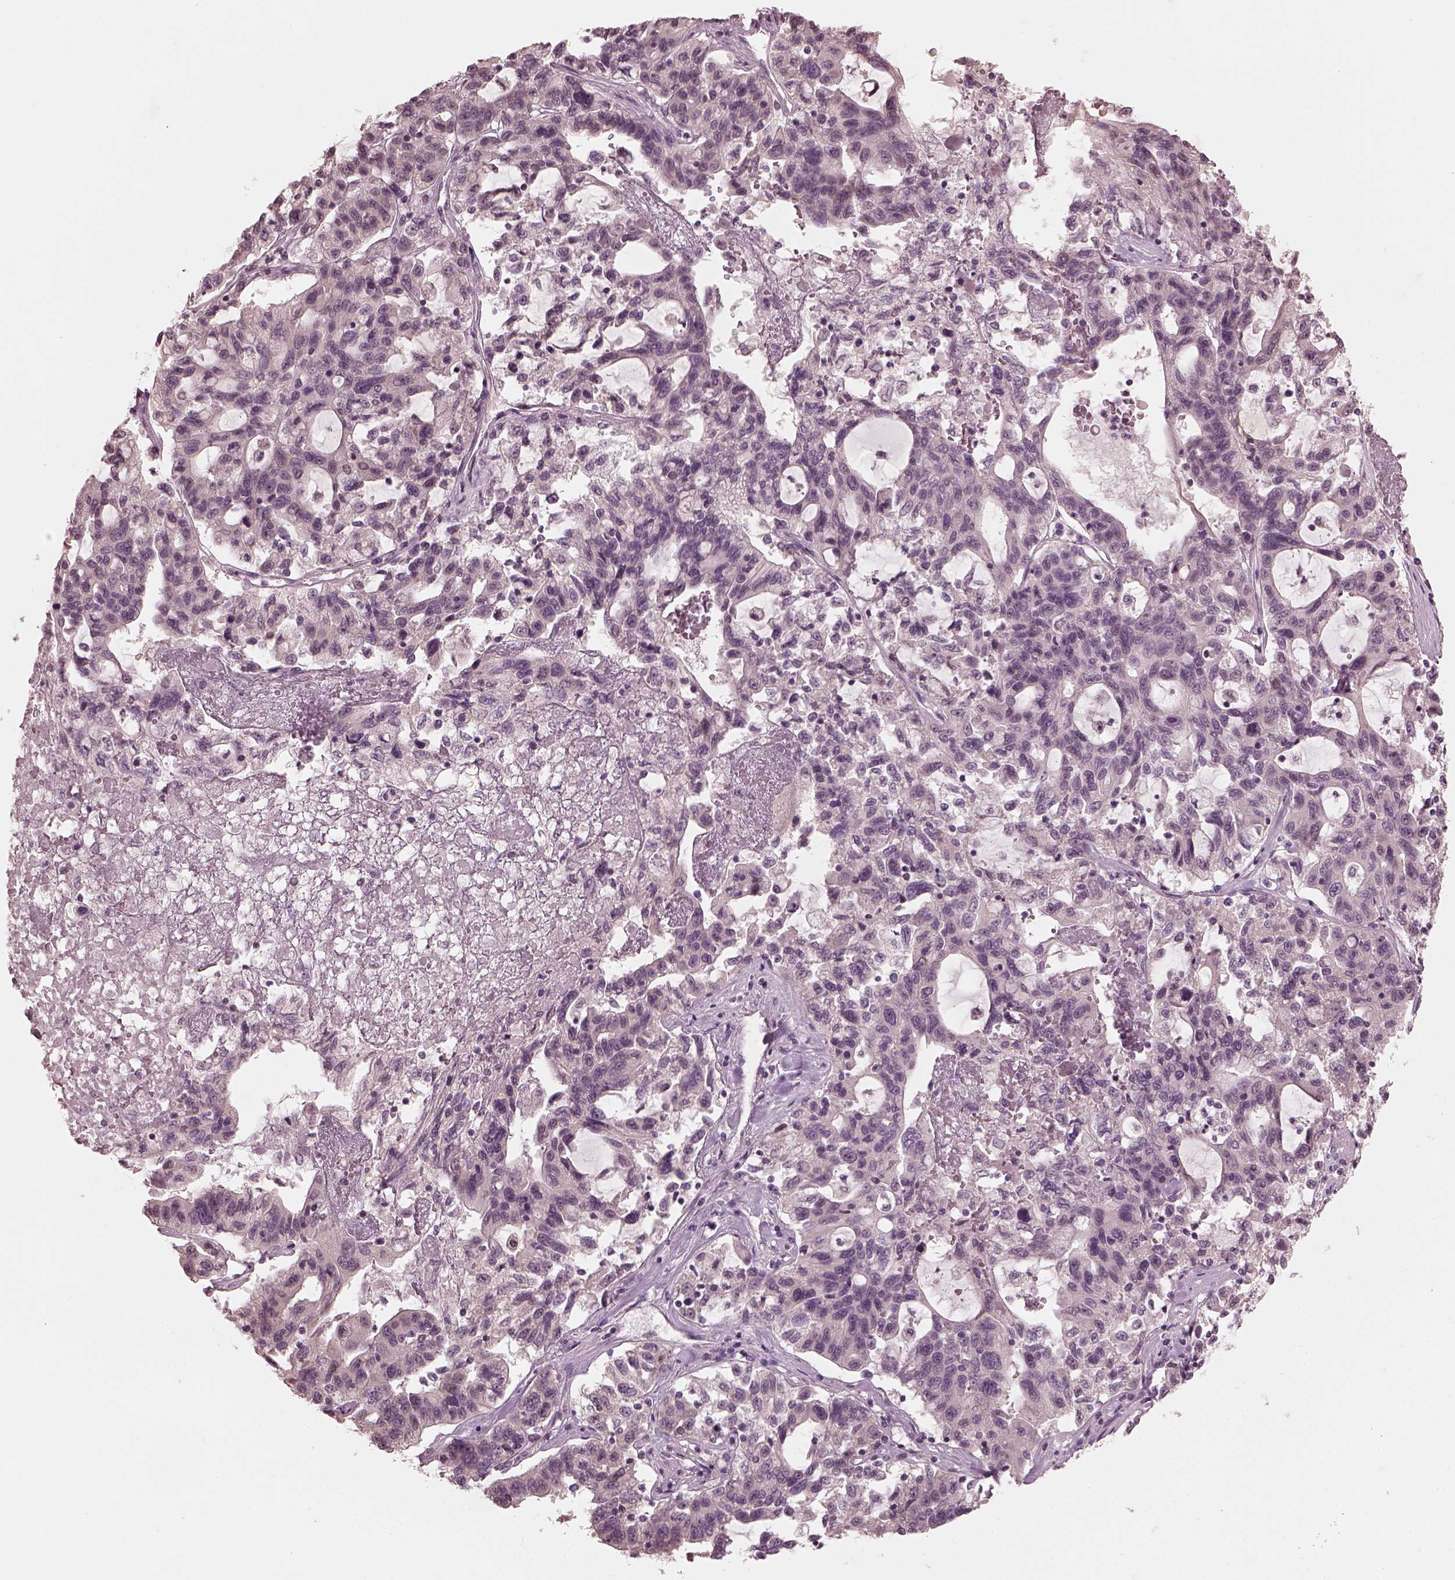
{"staining": {"intensity": "negative", "quantity": "none", "location": "none"}, "tissue": "liver cancer", "cell_type": "Tumor cells", "image_type": "cancer", "snomed": [{"axis": "morphology", "description": "Adenocarcinoma, NOS"}, {"axis": "morphology", "description": "Cholangiocarcinoma"}, {"axis": "topography", "description": "Liver"}], "caption": "Tumor cells are negative for brown protein staining in liver cholangiocarcinoma.", "gene": "RGS7", "patient": {"sex": "male", "age": 64}}